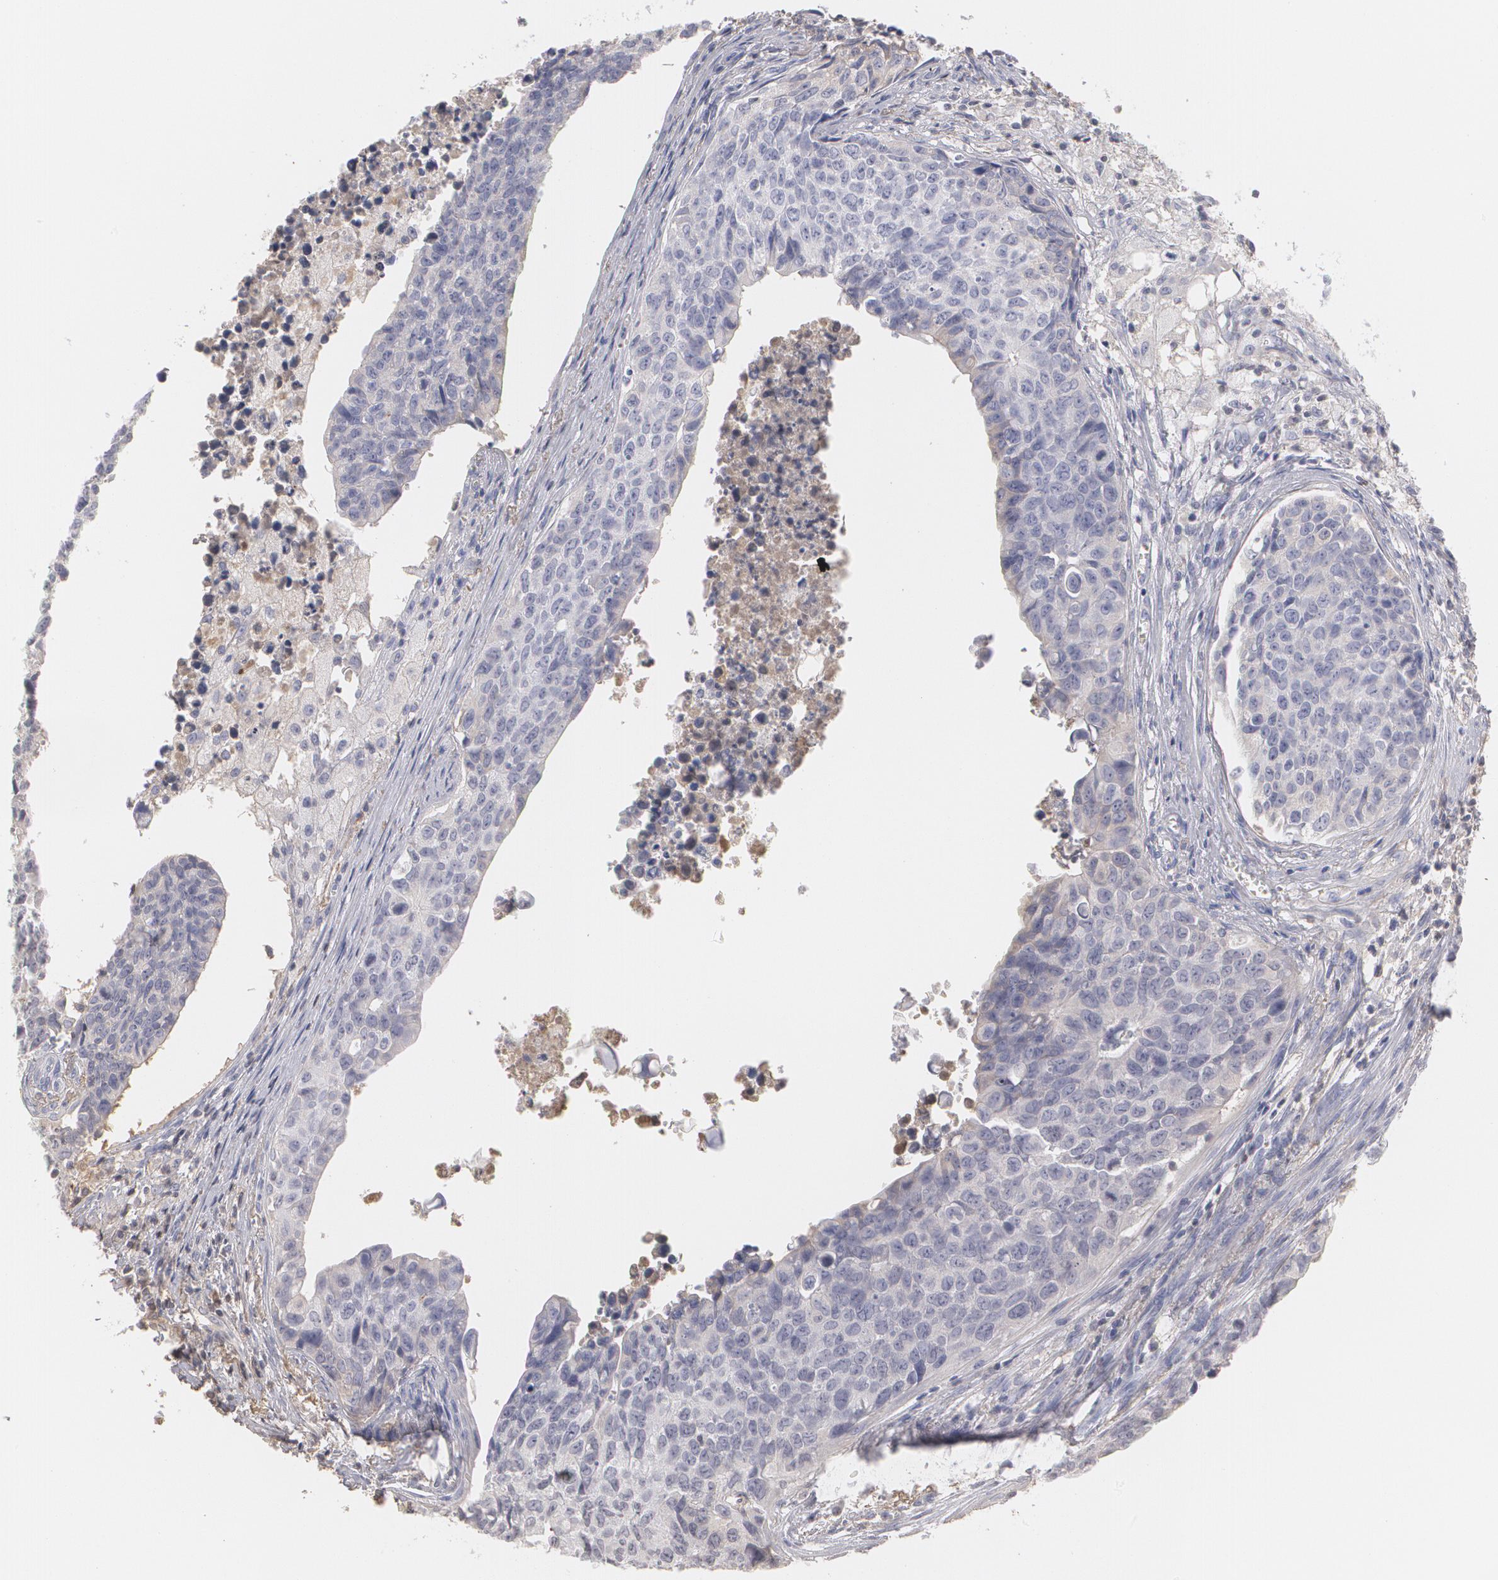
{"staining": {"intensity": "weak", "quantity": "<25%", "location": "cytoplasmic/membranous"}, "tissue": "urothelial cancer", "cell_type": "Tumor cells", "image_type": "cancer", "snomed": [{"axis": "morphology", "description": "Urothelial carcinoma, High grade"}, {"axis": "topography", "description": "Urinary bladder"}], "caption": "The photomicrograph displays no staining of tumor cells in urothelial cancer.", "gene": "SERPINA1", "patient": {"sex": "male", "age": 81}}